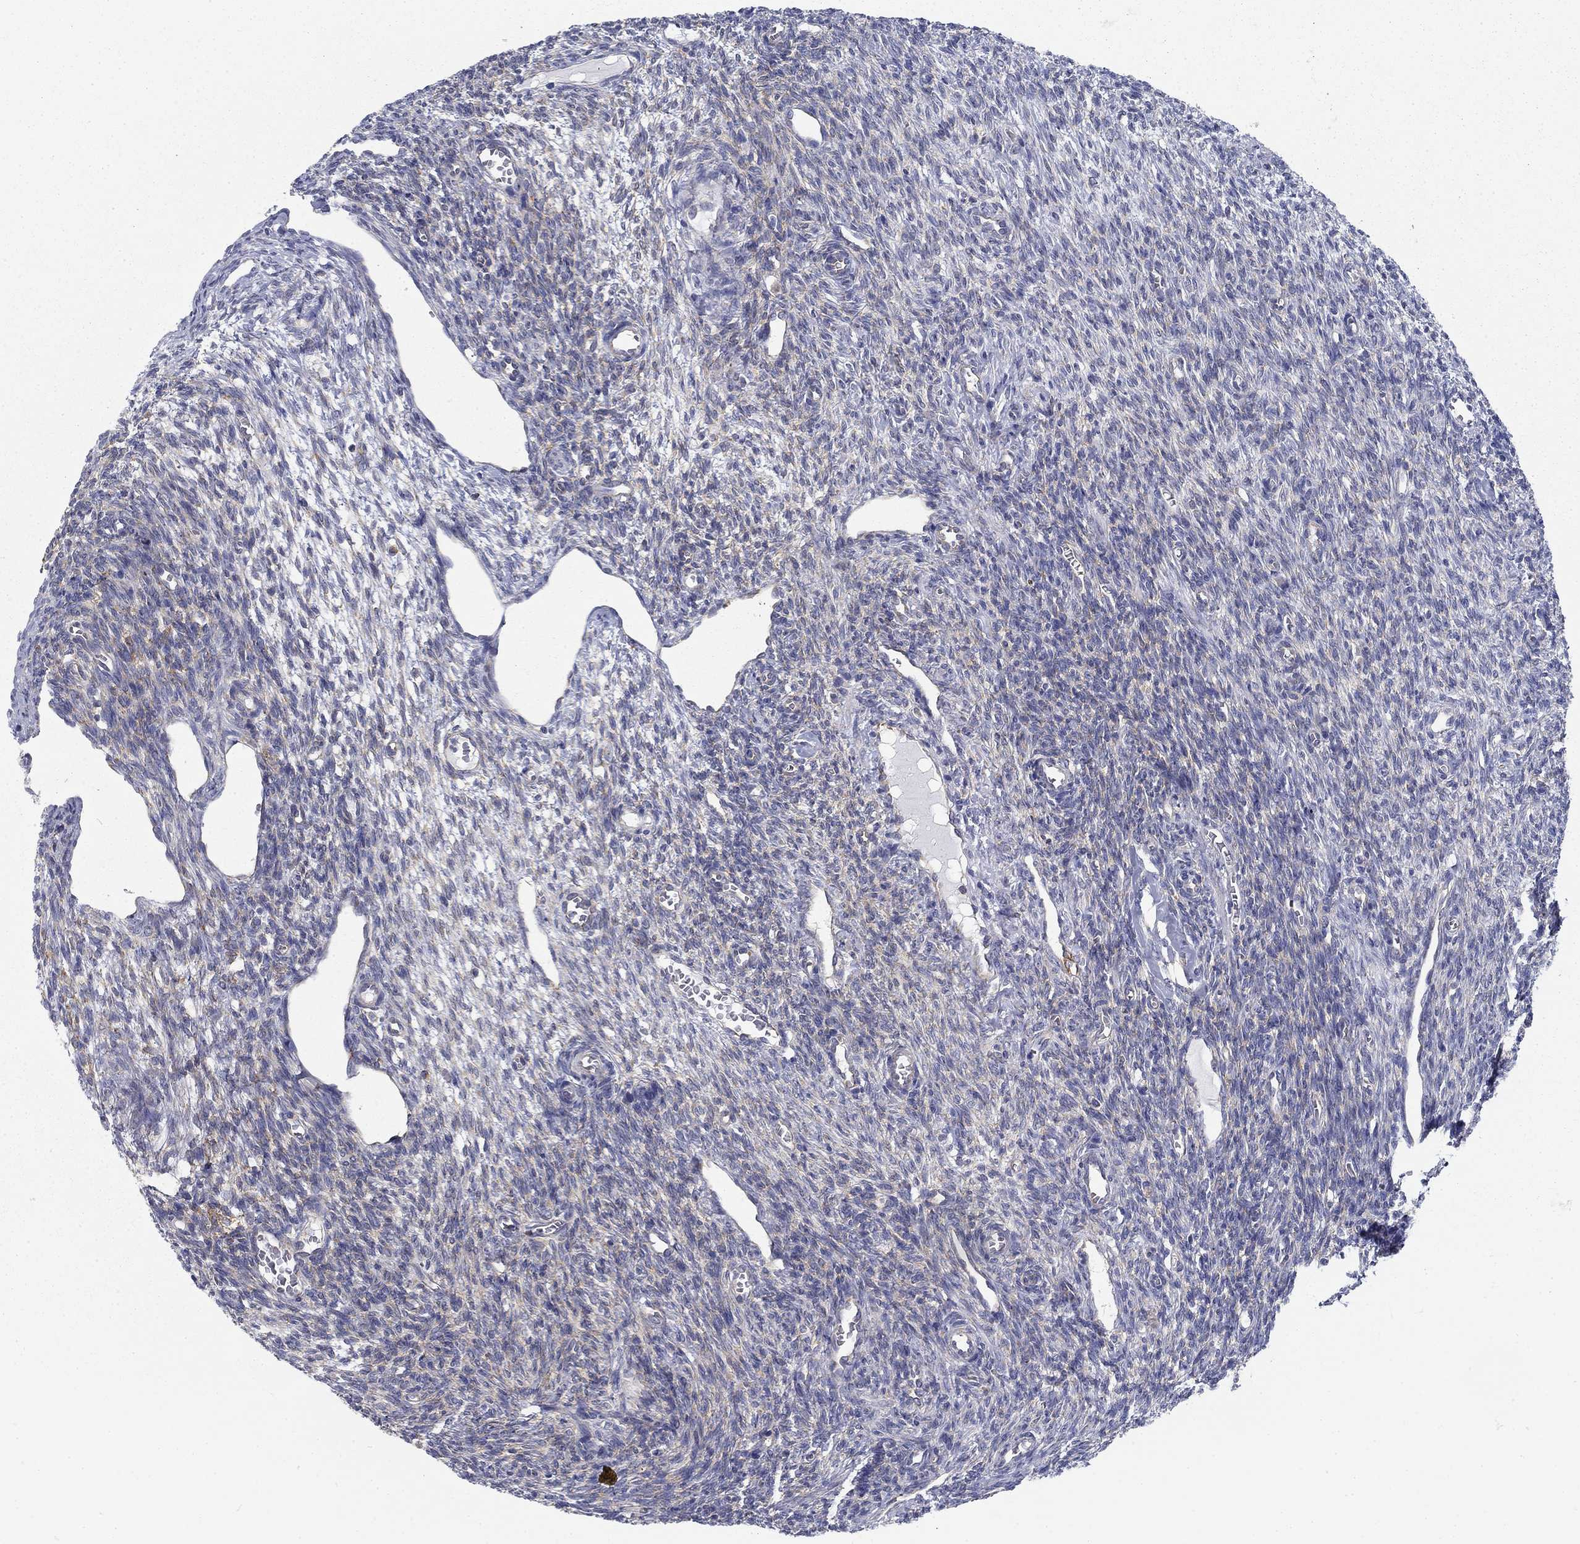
{"staining": {"intensity": "negative", "quantity": "none", "location": "none"}, "tissue": "ovary", "cell_type": "Ovarian stroma cells", "image_type": "normal", "snomed": [{"axis": "morphology", "description": "Normal tissue, NOS"}, {"axis": "topography", "description": "Ovary"}], "caption": "A high-resolution micrograph shows immunohistochemistry staining of unremarkable ovary, which shows no significant positivity in ovarian stroma cells.", "gene": "FXR1", "patient": {"sex": "female", "age": 27}}